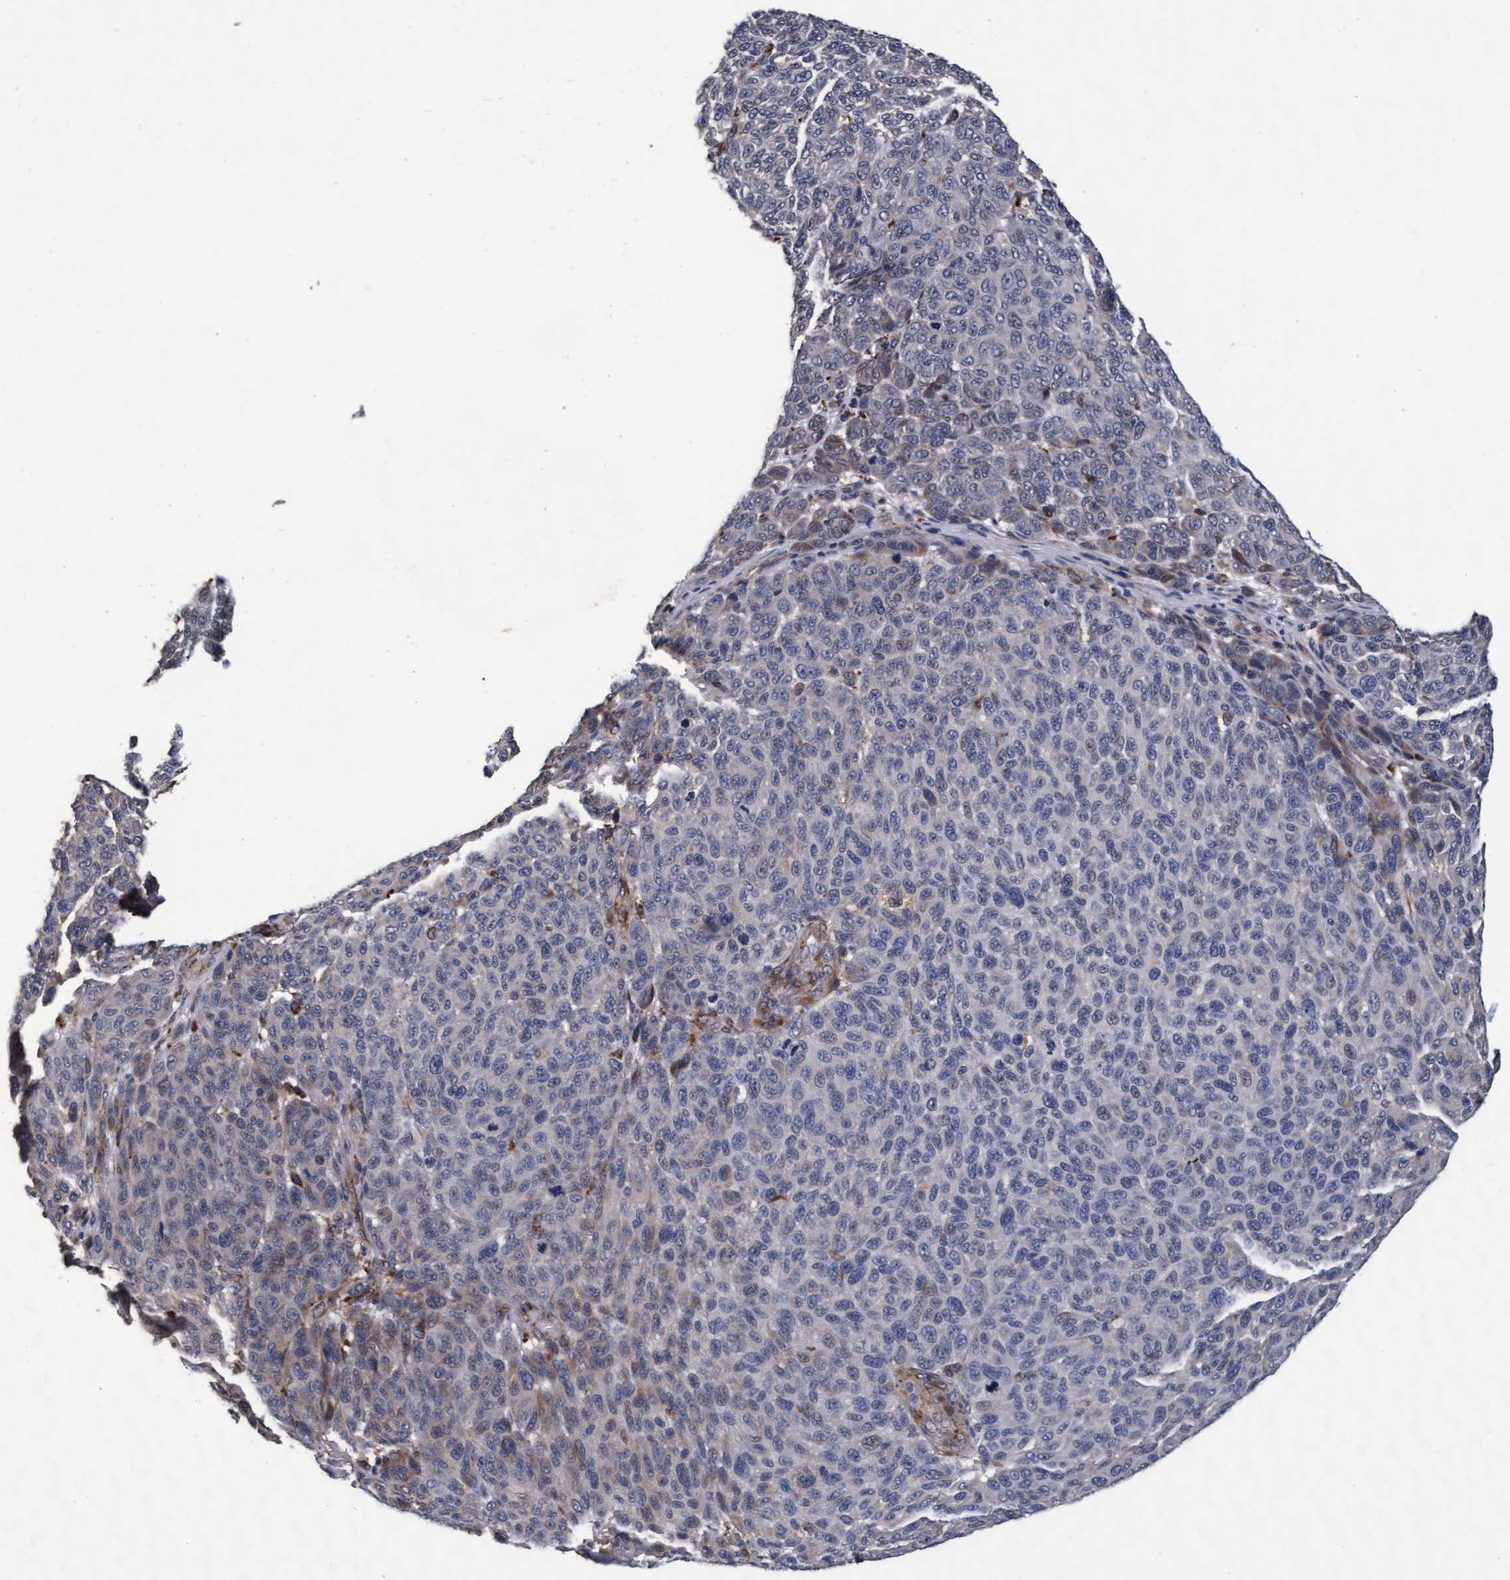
{"staining": {"intensity": "negative", "quantity": "none", "location": "none"}, "tissue": "melanoma", "cell_type": "Tumor cells", "image_type": "cancer", "snomed": [{"axis": "morphology", "description": "Malignant melanoma, NOS"}, {"axis": "topography", "description": "Skin"}], "caption": "The immunohistochemistry histopathology image has no significant expression in tumor cells of malignant melanoma tissue. (Brightfield microscopy of DAB IHC at high magnification).", "gene": "CPQ", "patient": {"sex": "male", "age": 59}}